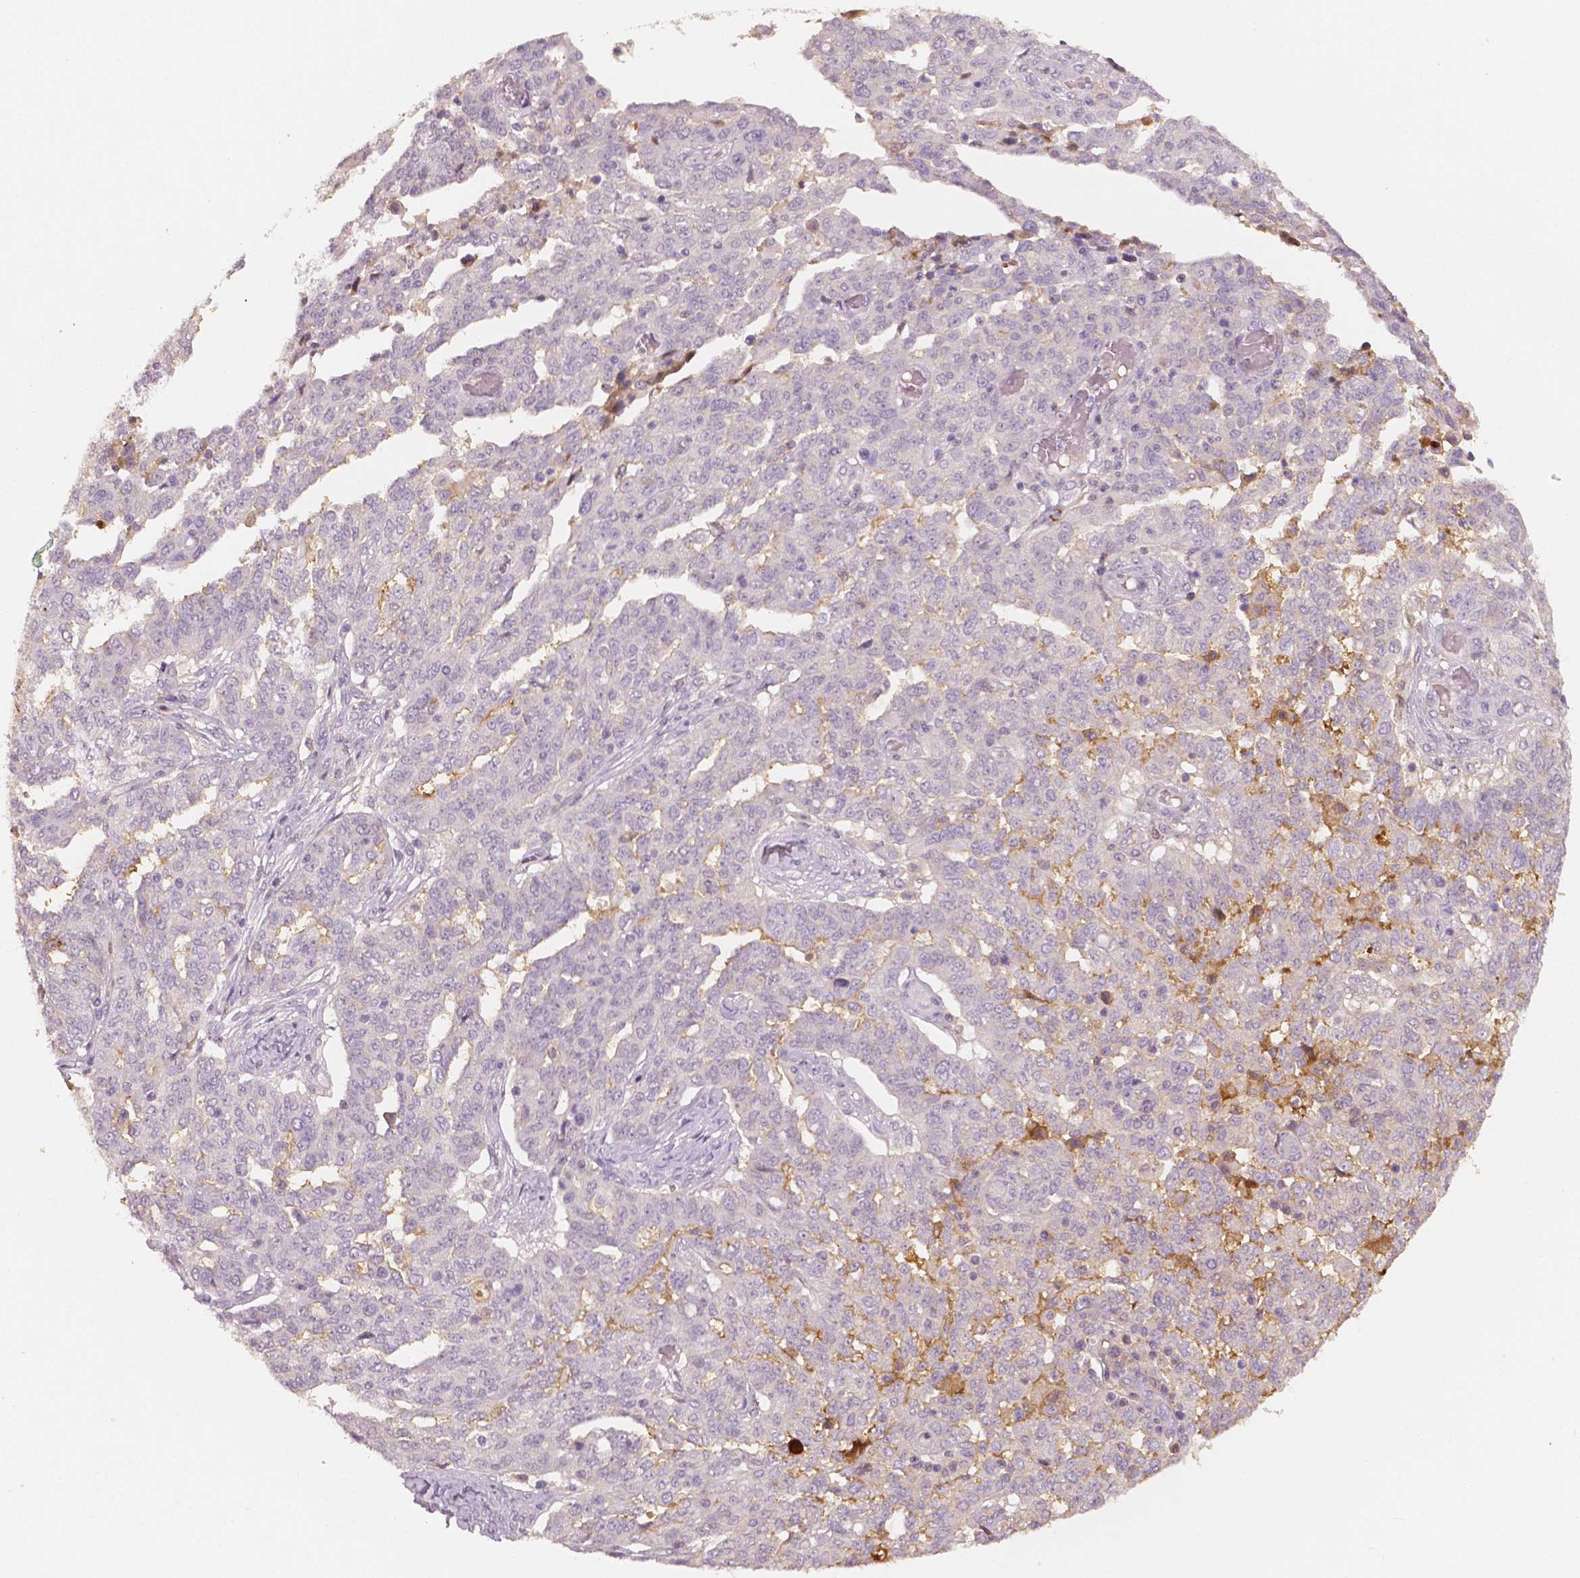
{"staining": {"intensity": "negative", "quantity": "none", "location": "none"}, "tissue": "ovarian cancer", "cell_type": "Tumor cells", "image_type": "cancer", "snomed": [{"axis": "morphology", "description": "Cystadenocarcinoma, serous, NOS"}, {"axis": "topography", "description": "Ovary"}], "caption": "Tumor cells are negative for brown protein staining in ovarian cancer. (DAB (3,3'-diaminobenzidine) immunohistochemistry with hematoxylin counter stain).", "gene": "APOA4", "patient": {"sex": "female", "age": 67}}